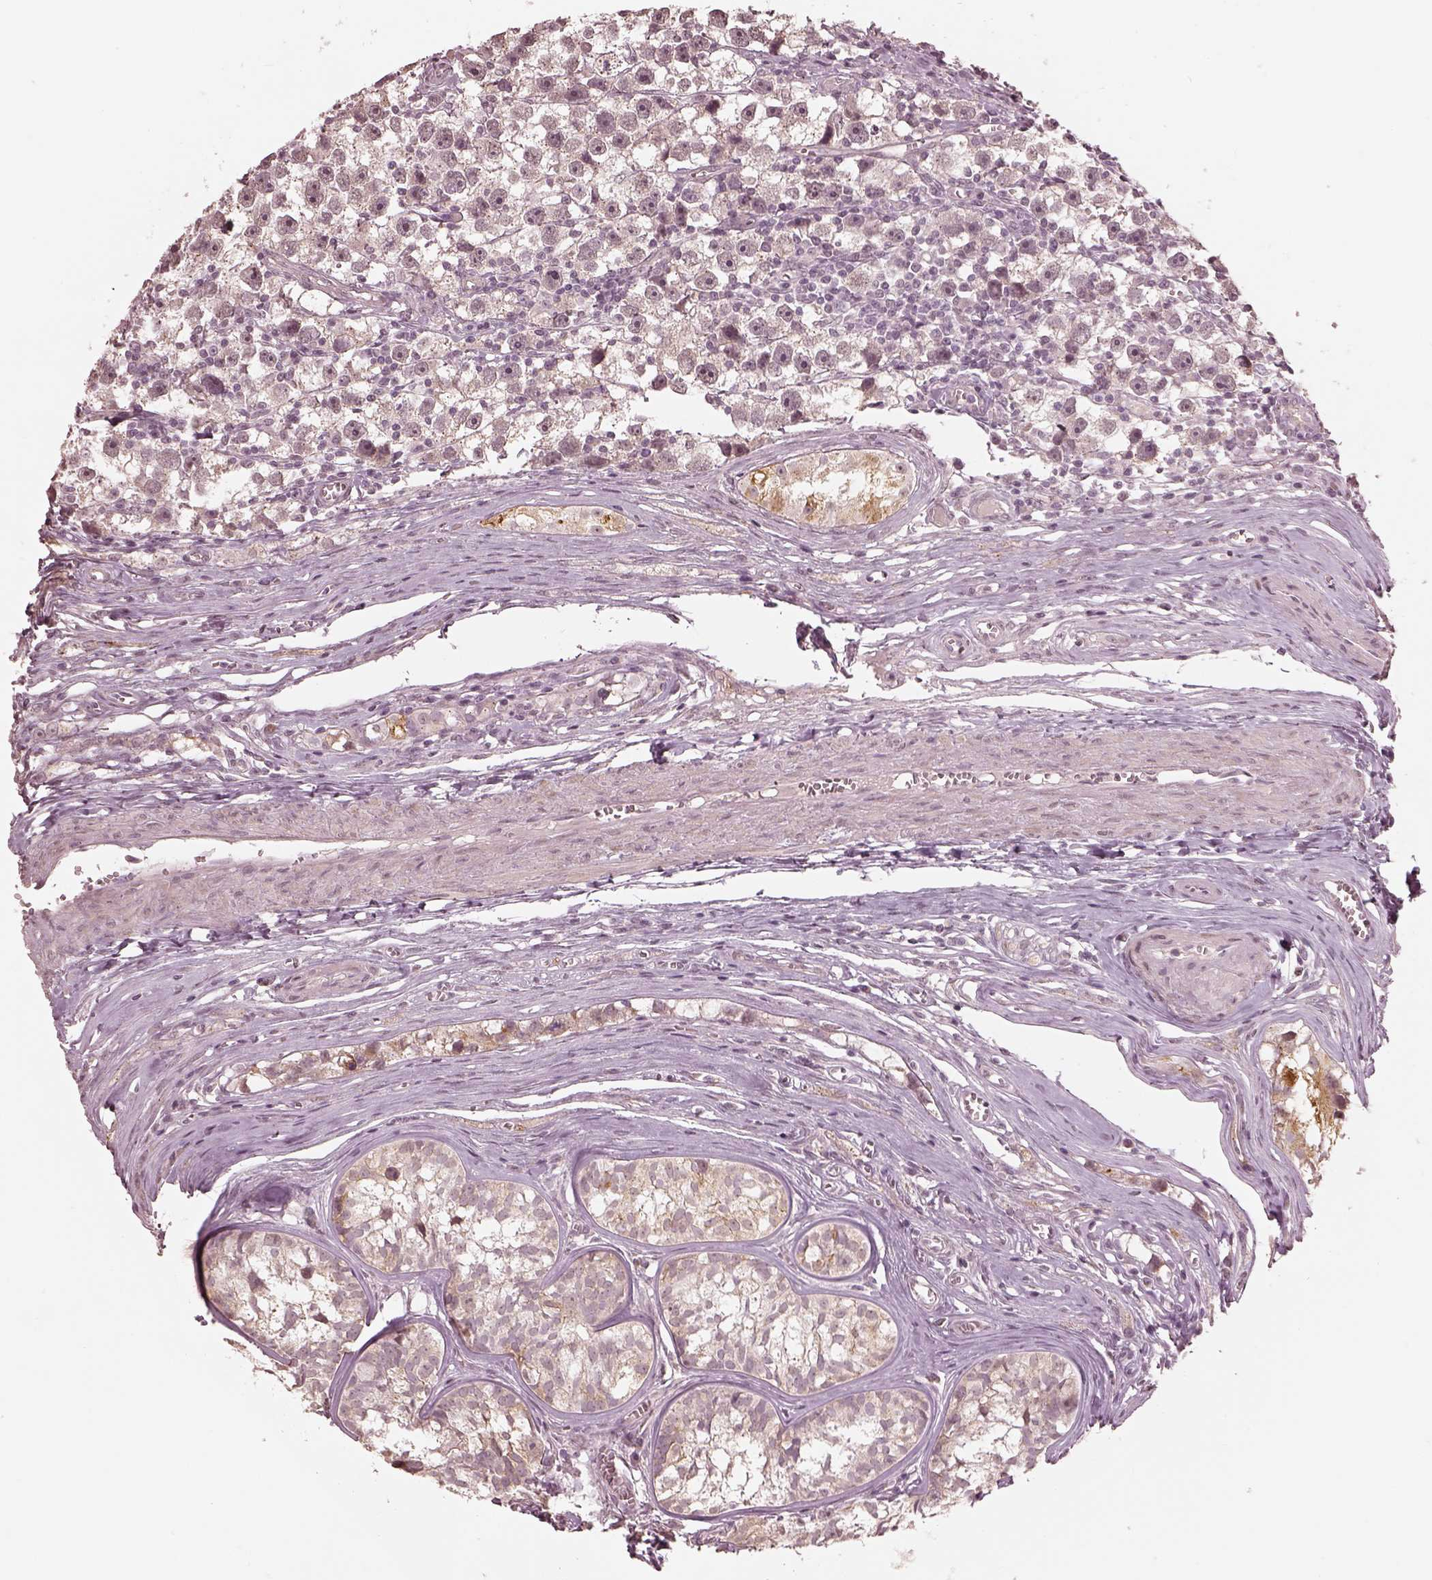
{"staining": {"intensity": "negative", "quantity": "none", "location": "none"}, "tissue": "testis cancer", "cell_type": "Tumor cells", "image_type": "cancer", "snomed": [{"axis": "morphology", "description": "Seminoma, NOS"}, {"axis": "topography", "description": "Testis"}], "caption": "DAB (3,3'-diaminobenzidine) immunohistochemical staining of human testis seminoma displays no significant staining in tumor cells.", "gene": "SLC7A4", "patient": {"sex": "male", "age": 30}}